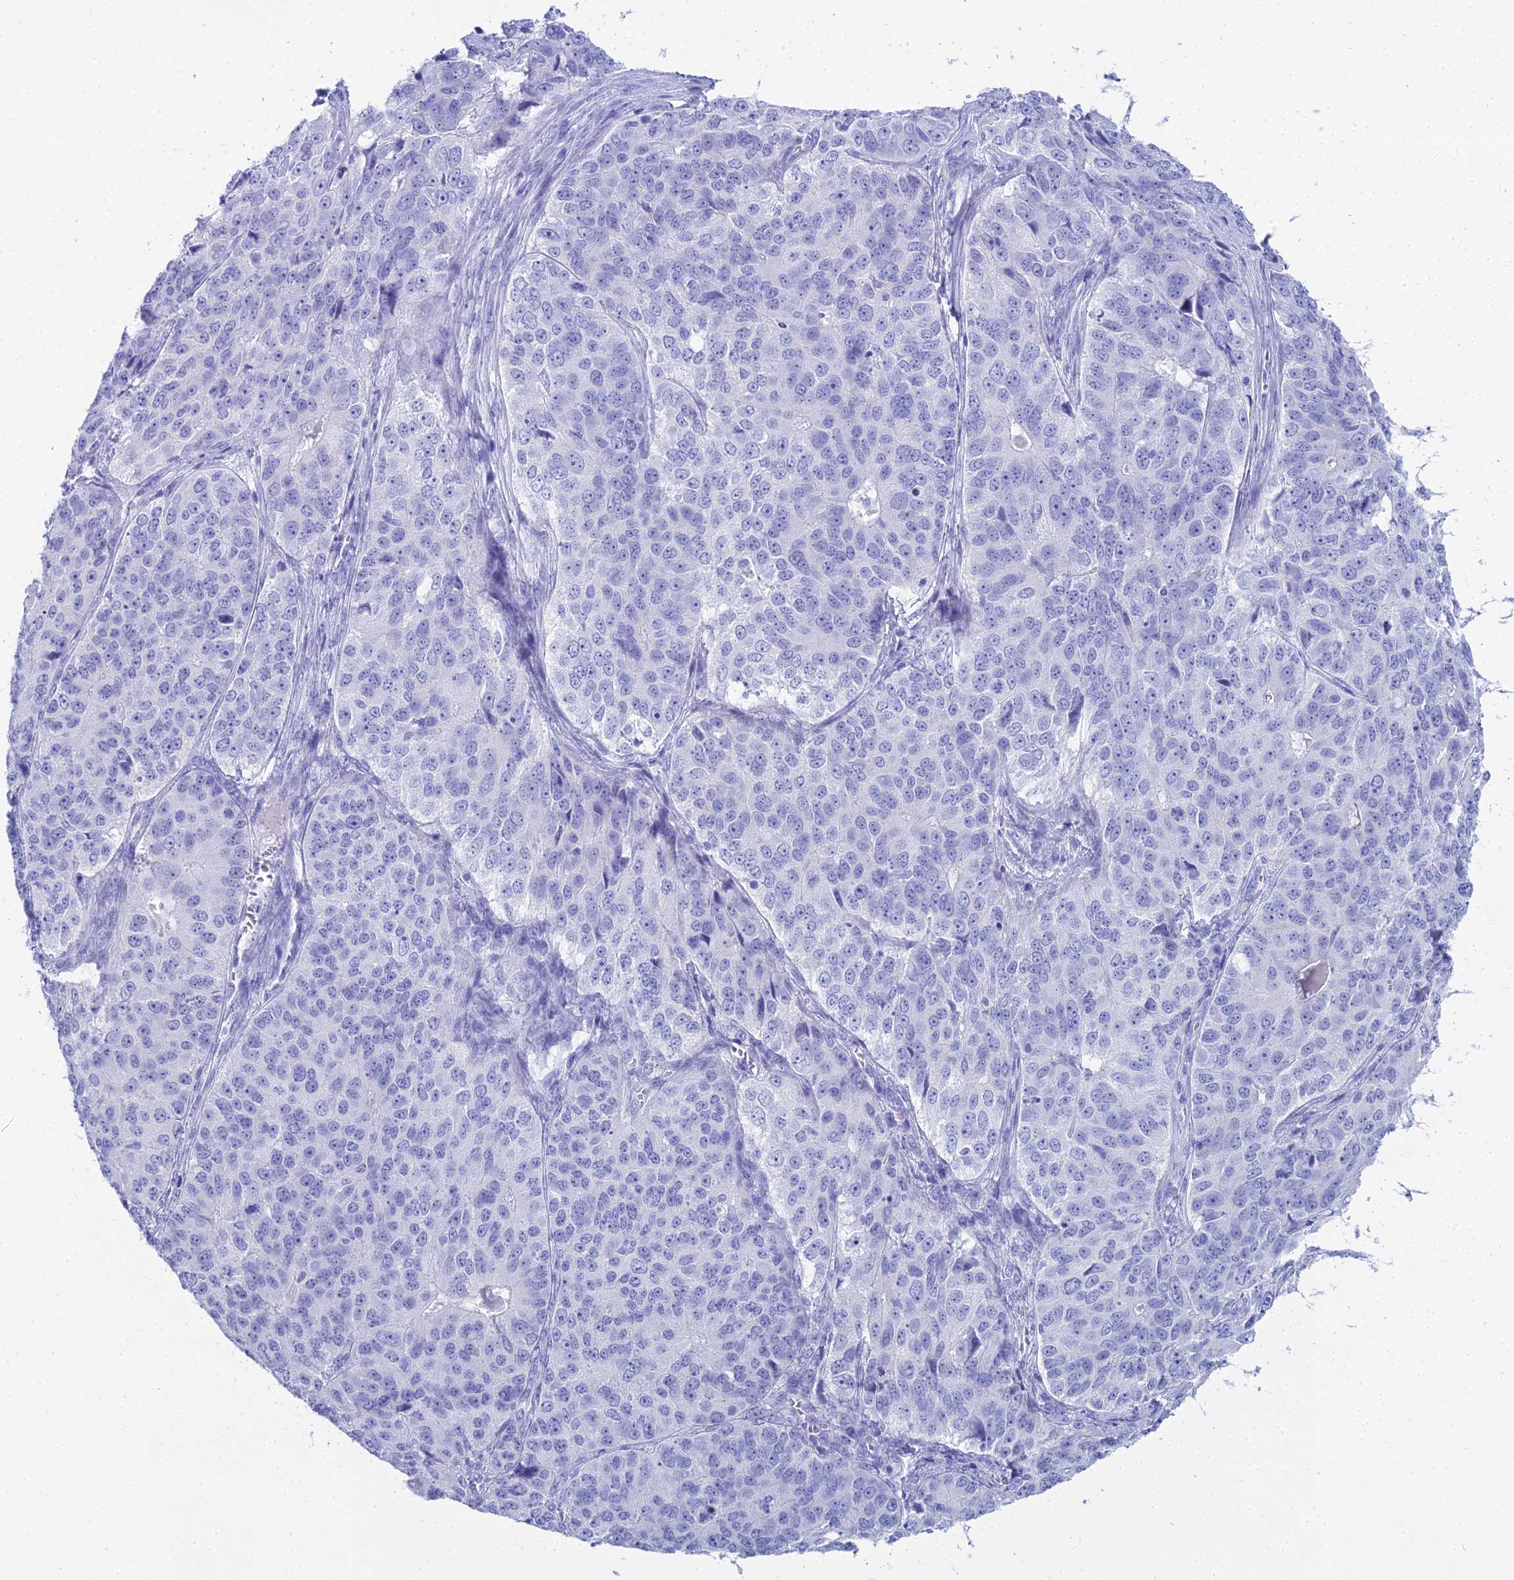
{"staining": {"intensity": "negative", "quantity": "none", "location": "none"}, "tissue": "ovarian cancer", "cell_type": "Tumor cells", "image_type": "cancer", "snomed": [{"axis": "morphology", "description": "Carcinoma, endometroid"}, {"axis": "topography", "description": "Ovary"}], "caption": "Human ovarian cancer stained for a protein using immunohistochemistry reveals no staining in tumor cells.", "gene": "CGB2", "patient": {"sex": "female", "age": 51}}